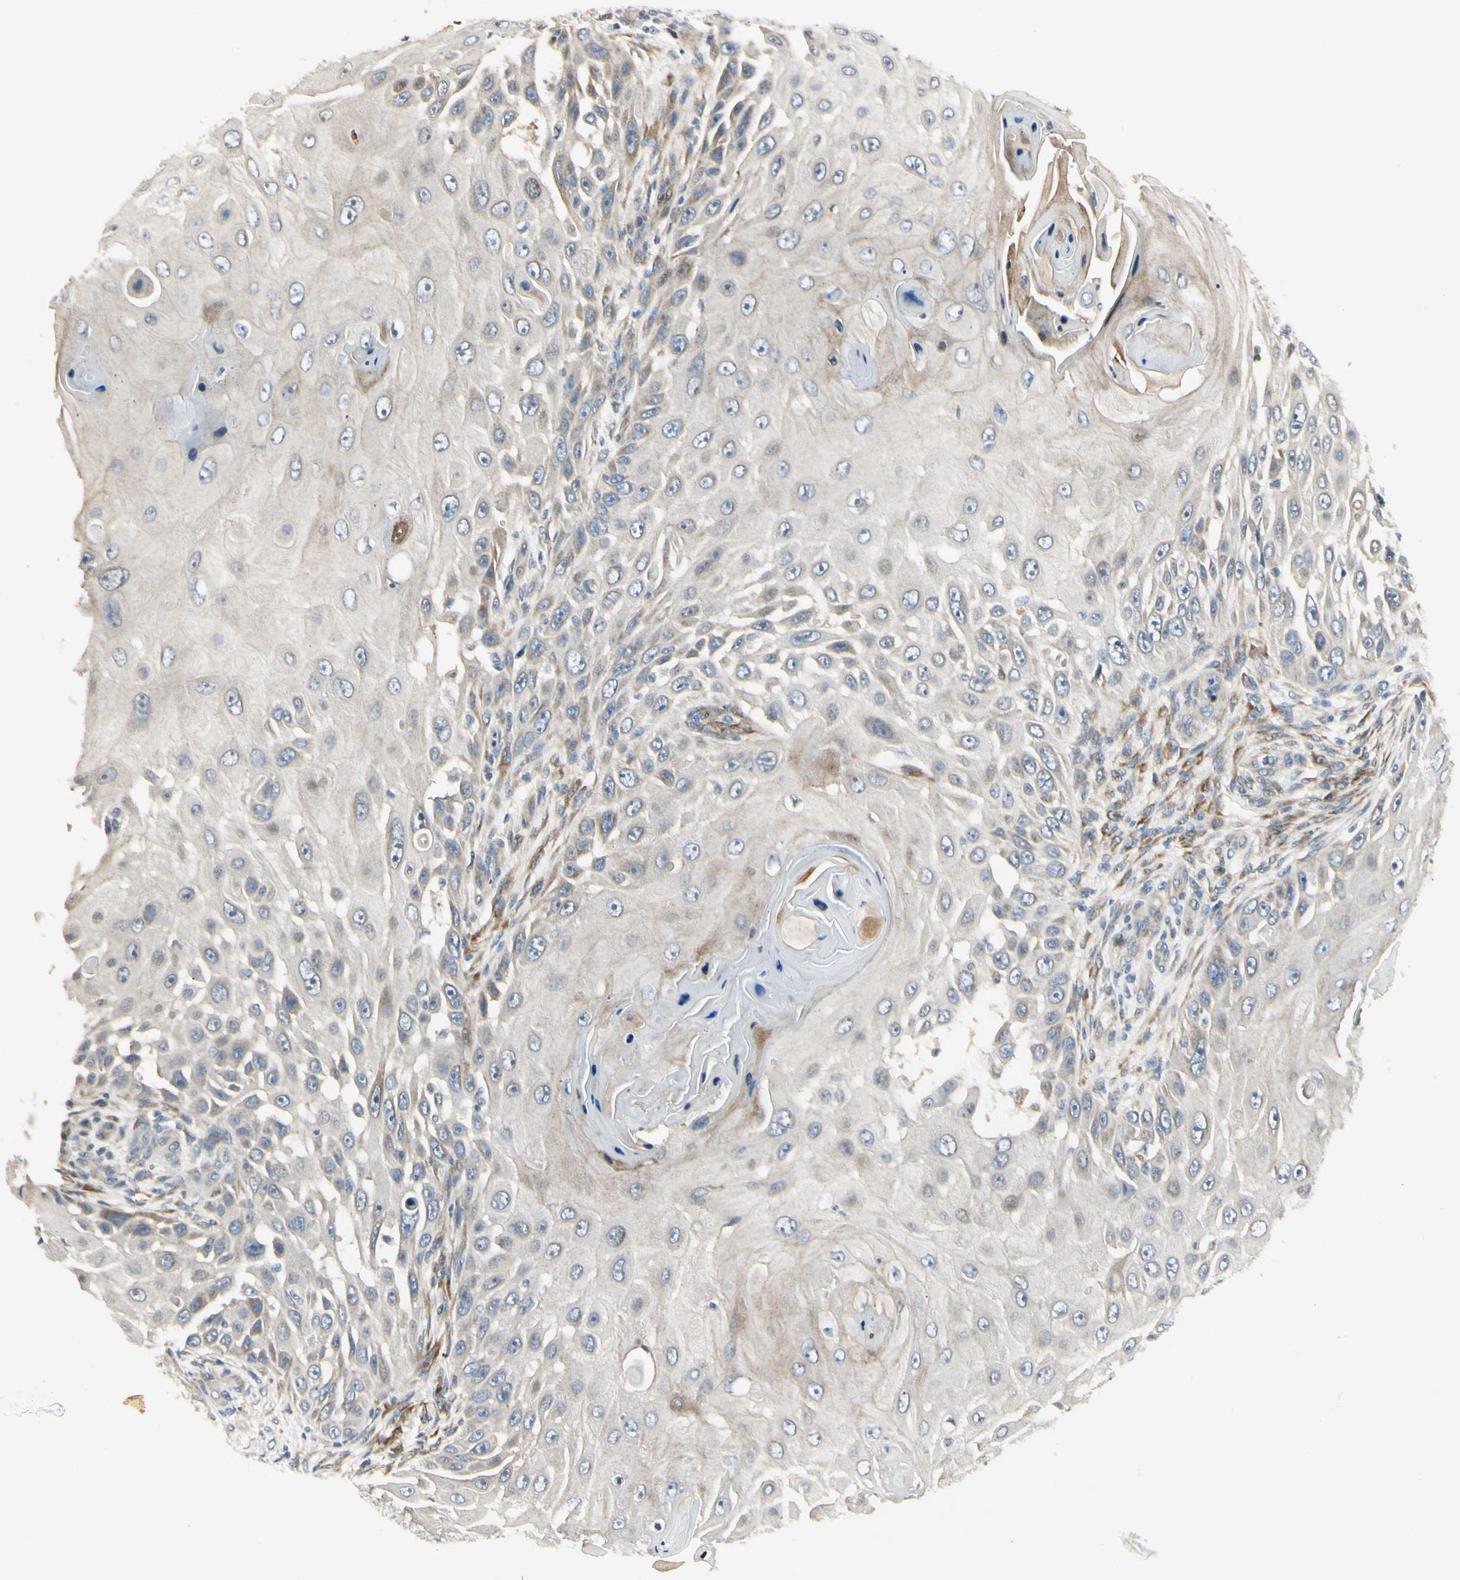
{"staining": {"intensity": "weak", "quantity": "<25%", "location": "cytoplasmic/membranous"}, "tissue": "skin cancer", "cell_type": "Tumor cells", "image_type": "cancer", "snomed": [{"axis": "morphology", "description": "Squamous cell carcinoma, NOS"}, {"axis": "topography", "description": "Skin"}], "caption": "Immunohistochemistry histopathology image of skin cancer (squamous cell carcinoma) stained for a protein (brown), which demonstrates no expression in tumor cells.", "gene": "P4HA3", "patient": {"sex": "female", "age": 44}}